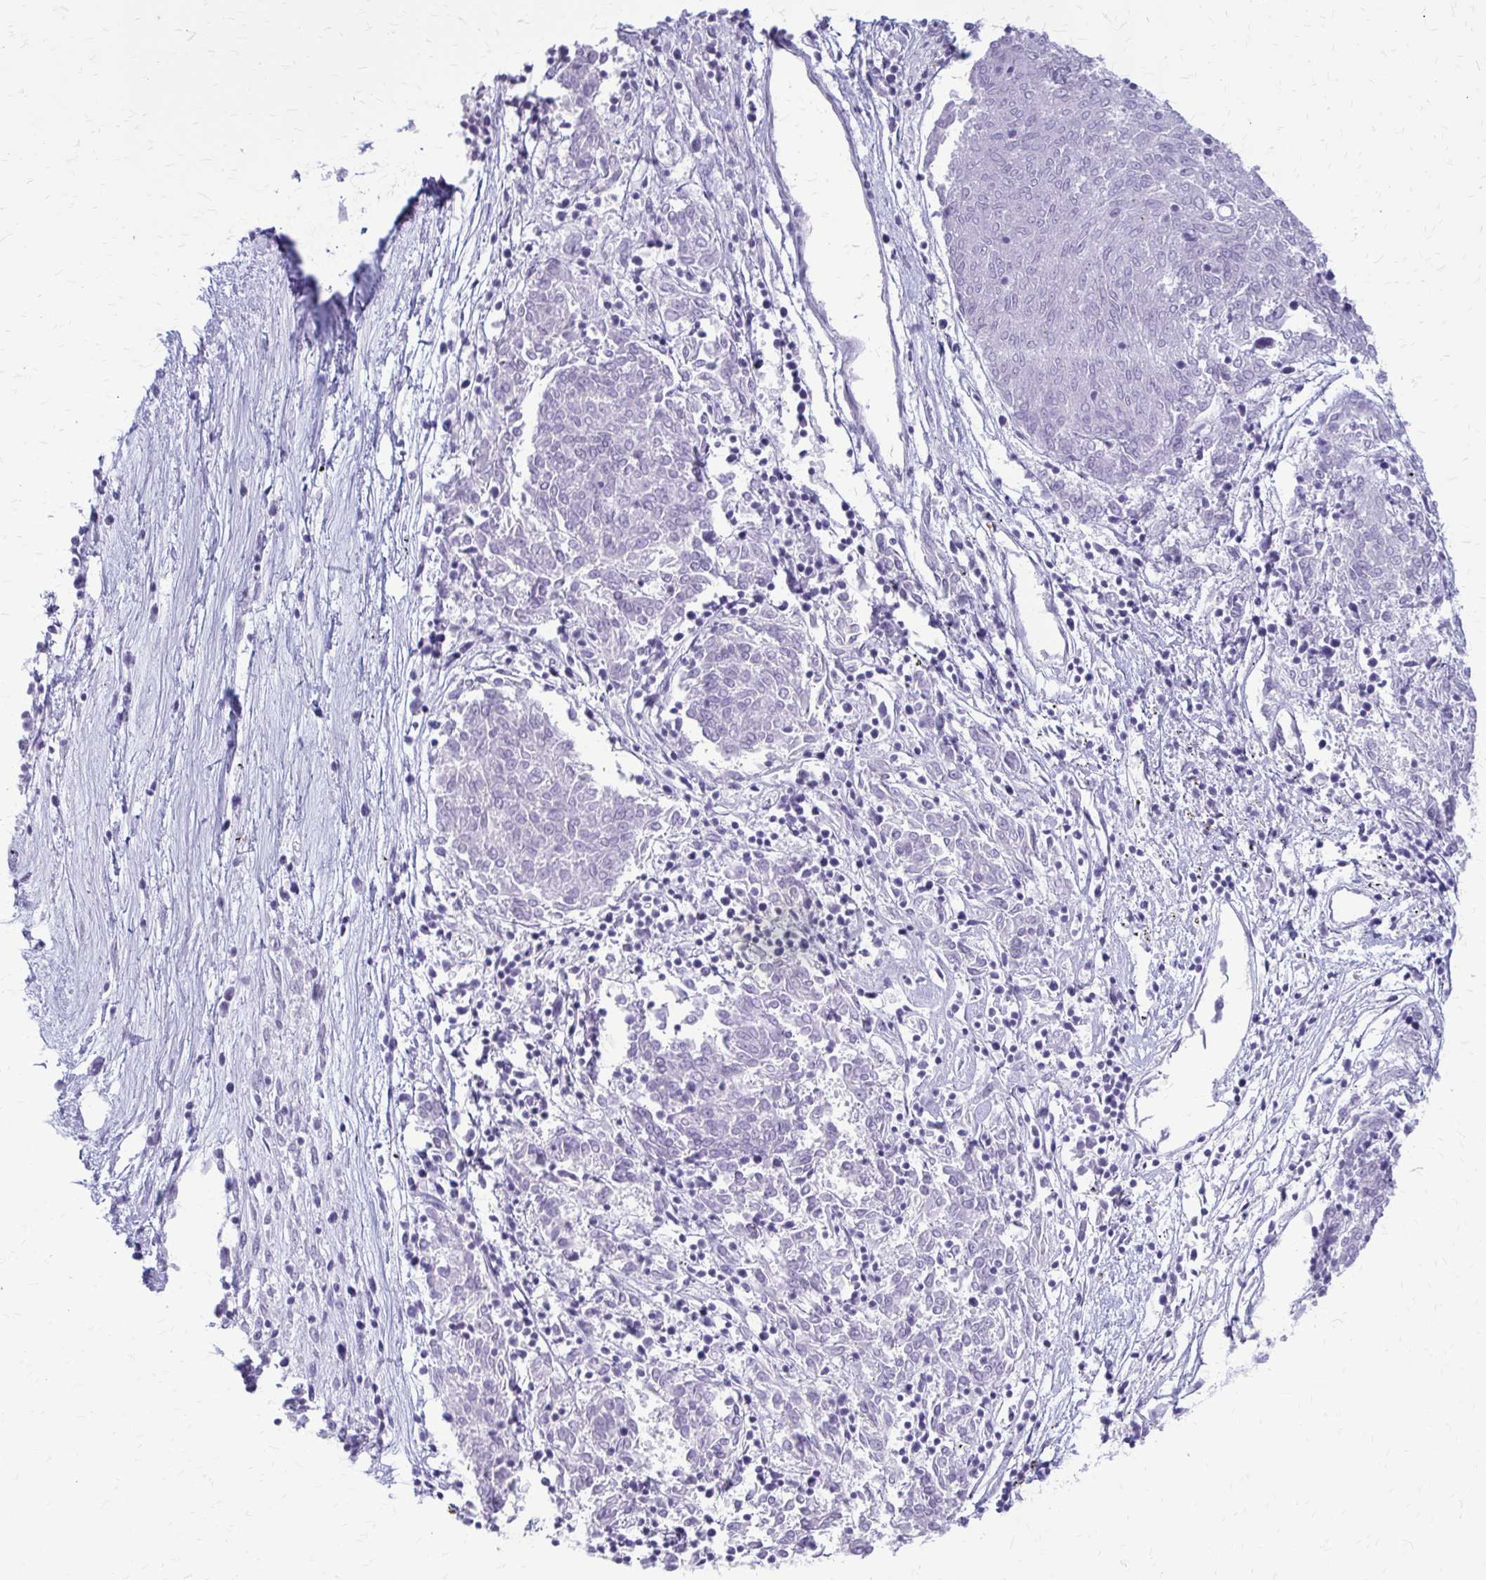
{"staining": {"intensity": "negative", "quantity": "none", "location": "none"}, "tissue": "melanoma", "cell_type": "Tumor cells", "image_type": "cancer", "snomed": [{"axis": "morphology", "description": "Malignant melanoma, NOS"}, {"axis": "topography", "description": "Skin"}], "caption": "Human malignant melanoma stained for a protein using immunohistochemistry demonstrates no staining in tumor cells.", "gene": "KRT5", "patient": {"sex": "female", "age": 72}}